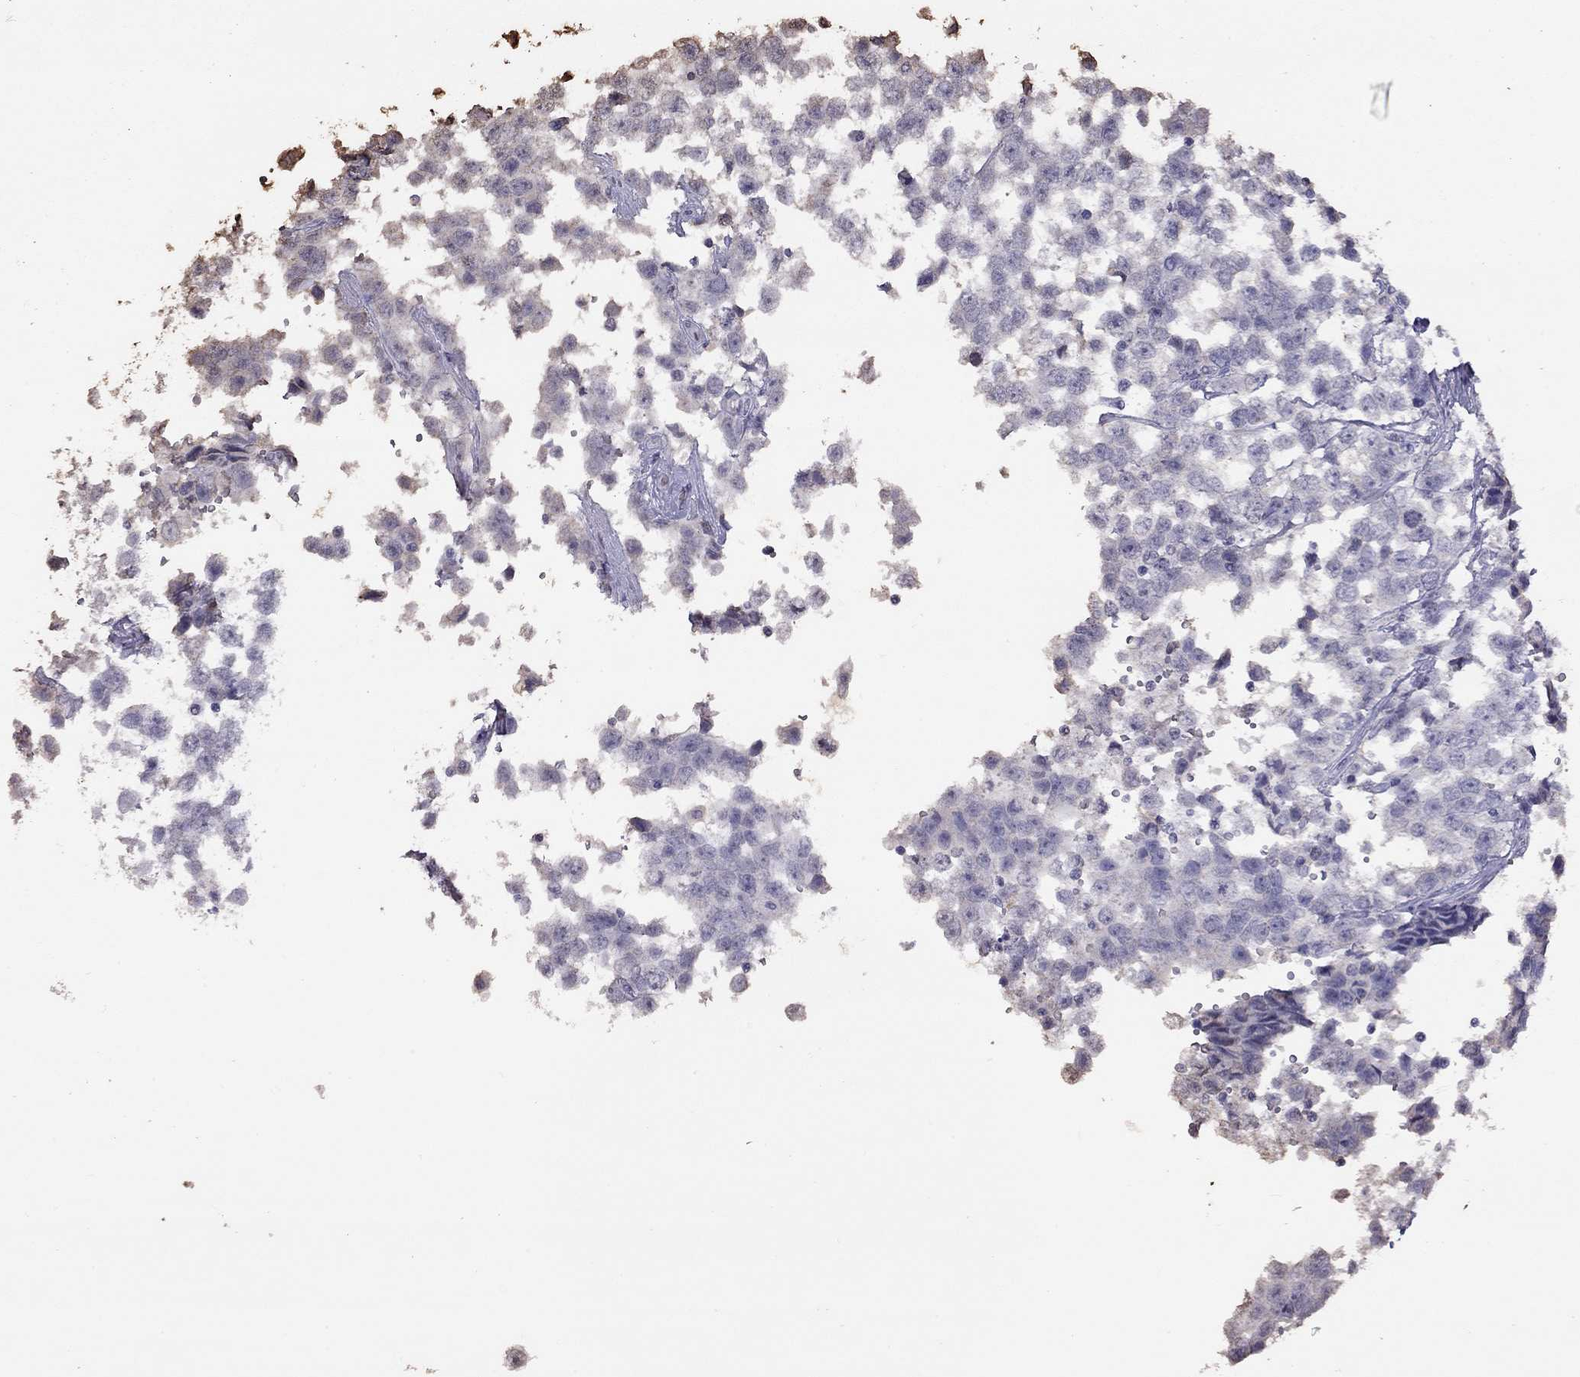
{"staining": {"intensity": "negative", "quantity": "none", "location": "none"}, "tissue": "testis cancer", "cell_type": "Tumor cells", "image_type": "cancer", "snomed": [{"axis": "morphology", "description": "Seminoma, NOS"}, {"axis": "topography", "description": "Testis"}], "caption": "Protein analysis of testis seminoma demonstrates no significant staining in tumor cells.", "gene": "SUN3", "patient": {"sex": "male", "age": 34}}